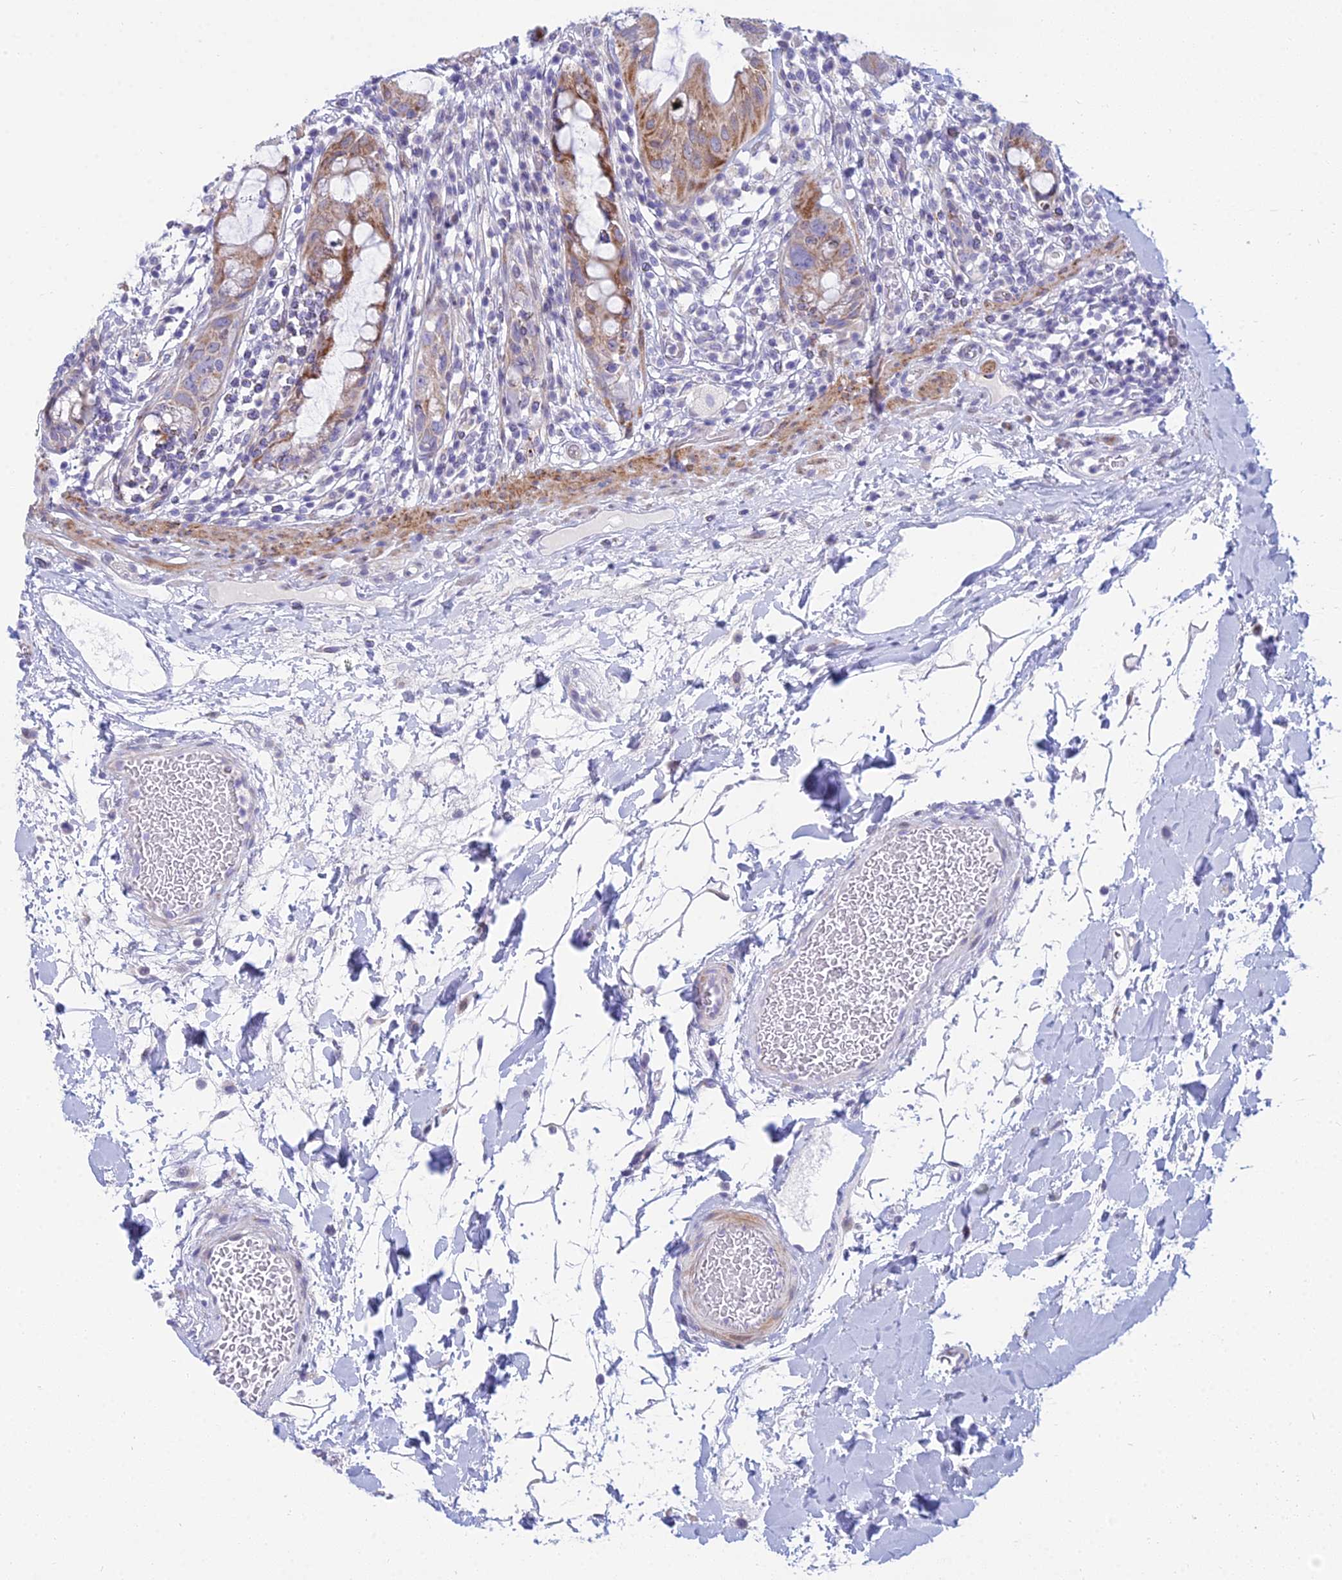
{"staining": {"intensity": "moderate", "quantity": "25%-75%", "location": "cytoplasmic/membranous"}, "tissue": "rectum", "cell_type": "Glandular cells", "image_type": "normal", "snomed": [{"axis": "morphology", "description": "Normal tissue, NOS"}, {"axis": "topography", "description": "Rectum"}], "caption": "Moderate cytoplasmic/membranous expression for a protein is appreciated in approximately 25%-75% of glandular cells of normal rectum using IHC.", "gene": "PRR13", "patient": {"sex": "female", "age": 57}}